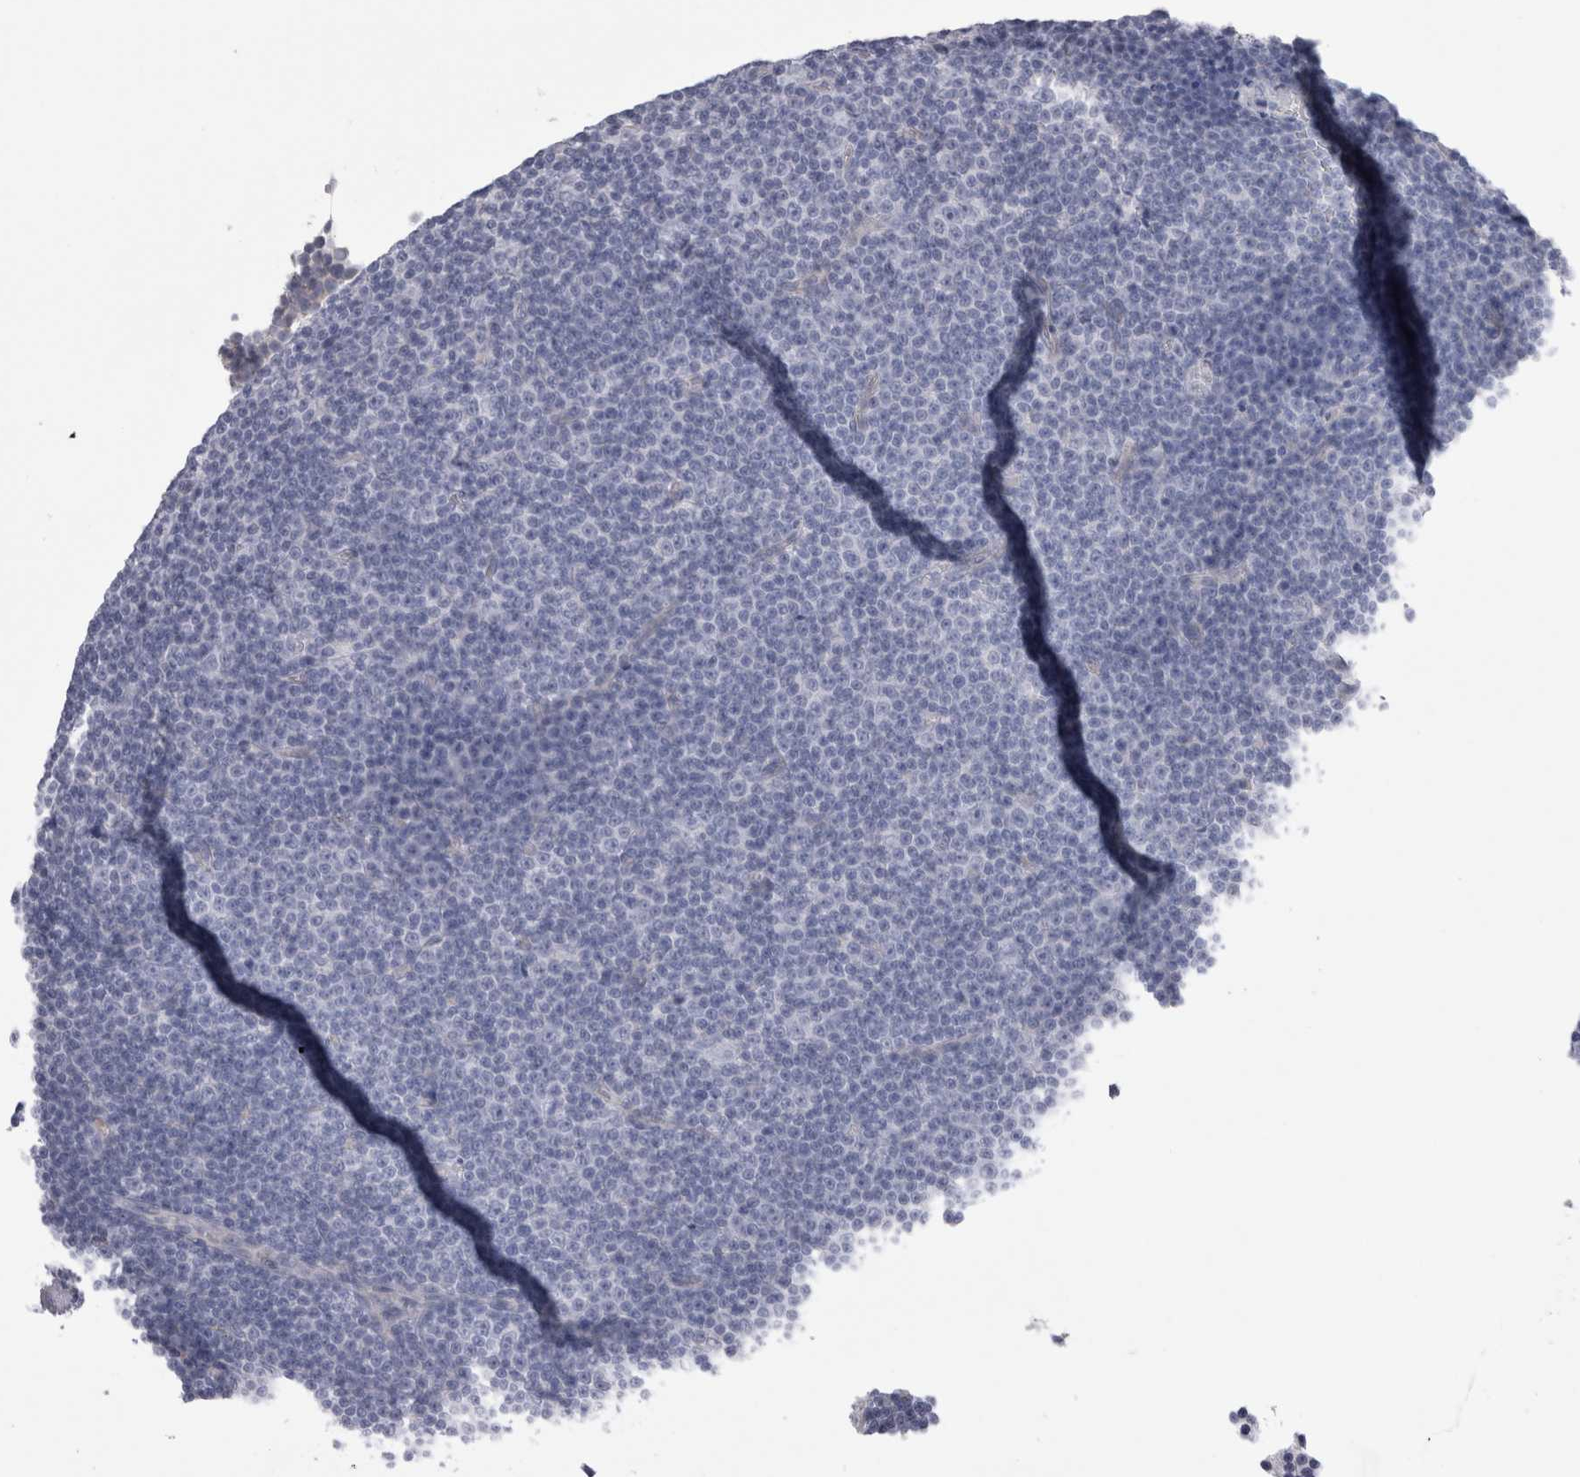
{"staining": {"intensity": "negative", "quantity": "none", "location": "none"}, "tissue": "lymphoma", "cell_type": "Tumor cells", "image_type": "cancer", "snomed": [{"axis": "morphology", "description": "Malignant lymphoma, non-Hodgkin's type, Low grade"}, {"axis": "topography", "description": "Lymph node"}], "caption": "IHC image of lymphoma stained for a protein (brown), which shows no positivity in tumor cells. (Immunohistochemistry (ihc), brightfield microscopy, high magnification).", "gene": "EPDR1", "patient": {"sex": "female", "age": 67}}